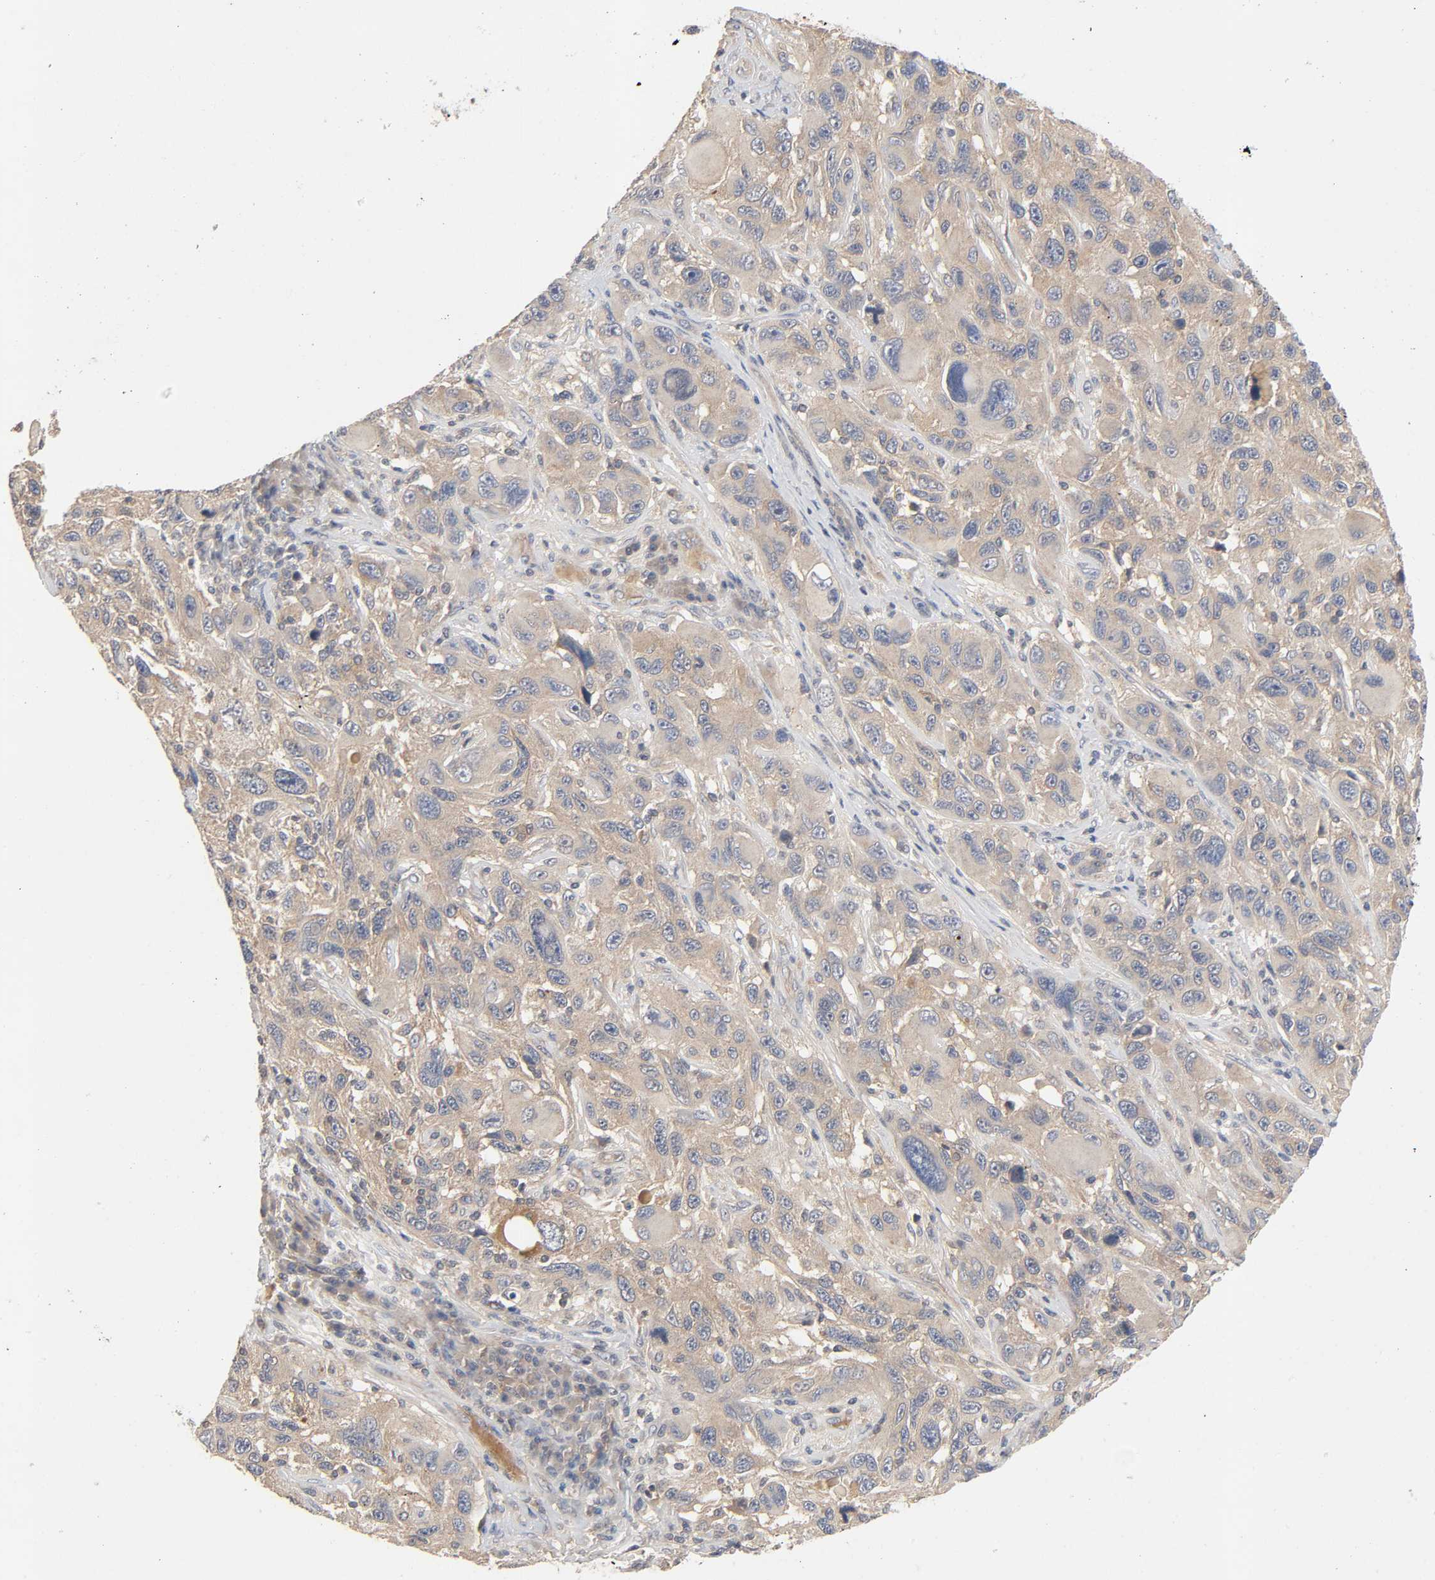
{"staining": {"intensity": "moderate", "quantity": ">75%", "location": "cytoplasmic/membranous"}, "tissue": "melanoma", "cell_type": "Tumor cells", "image_type": "cancer", "snomed": [{"axis": "morphology", "description": "Malignant melanoma, NOS"}, {"axis": "topography", "description": "Skin"}], "caption": "Melanoma stained with IHC reveals moderate cytoplasmic/membranous staining in about >75% of tumor cells.", "gene": "CPB2", "patient": {"sex": "male", "age": 53}}